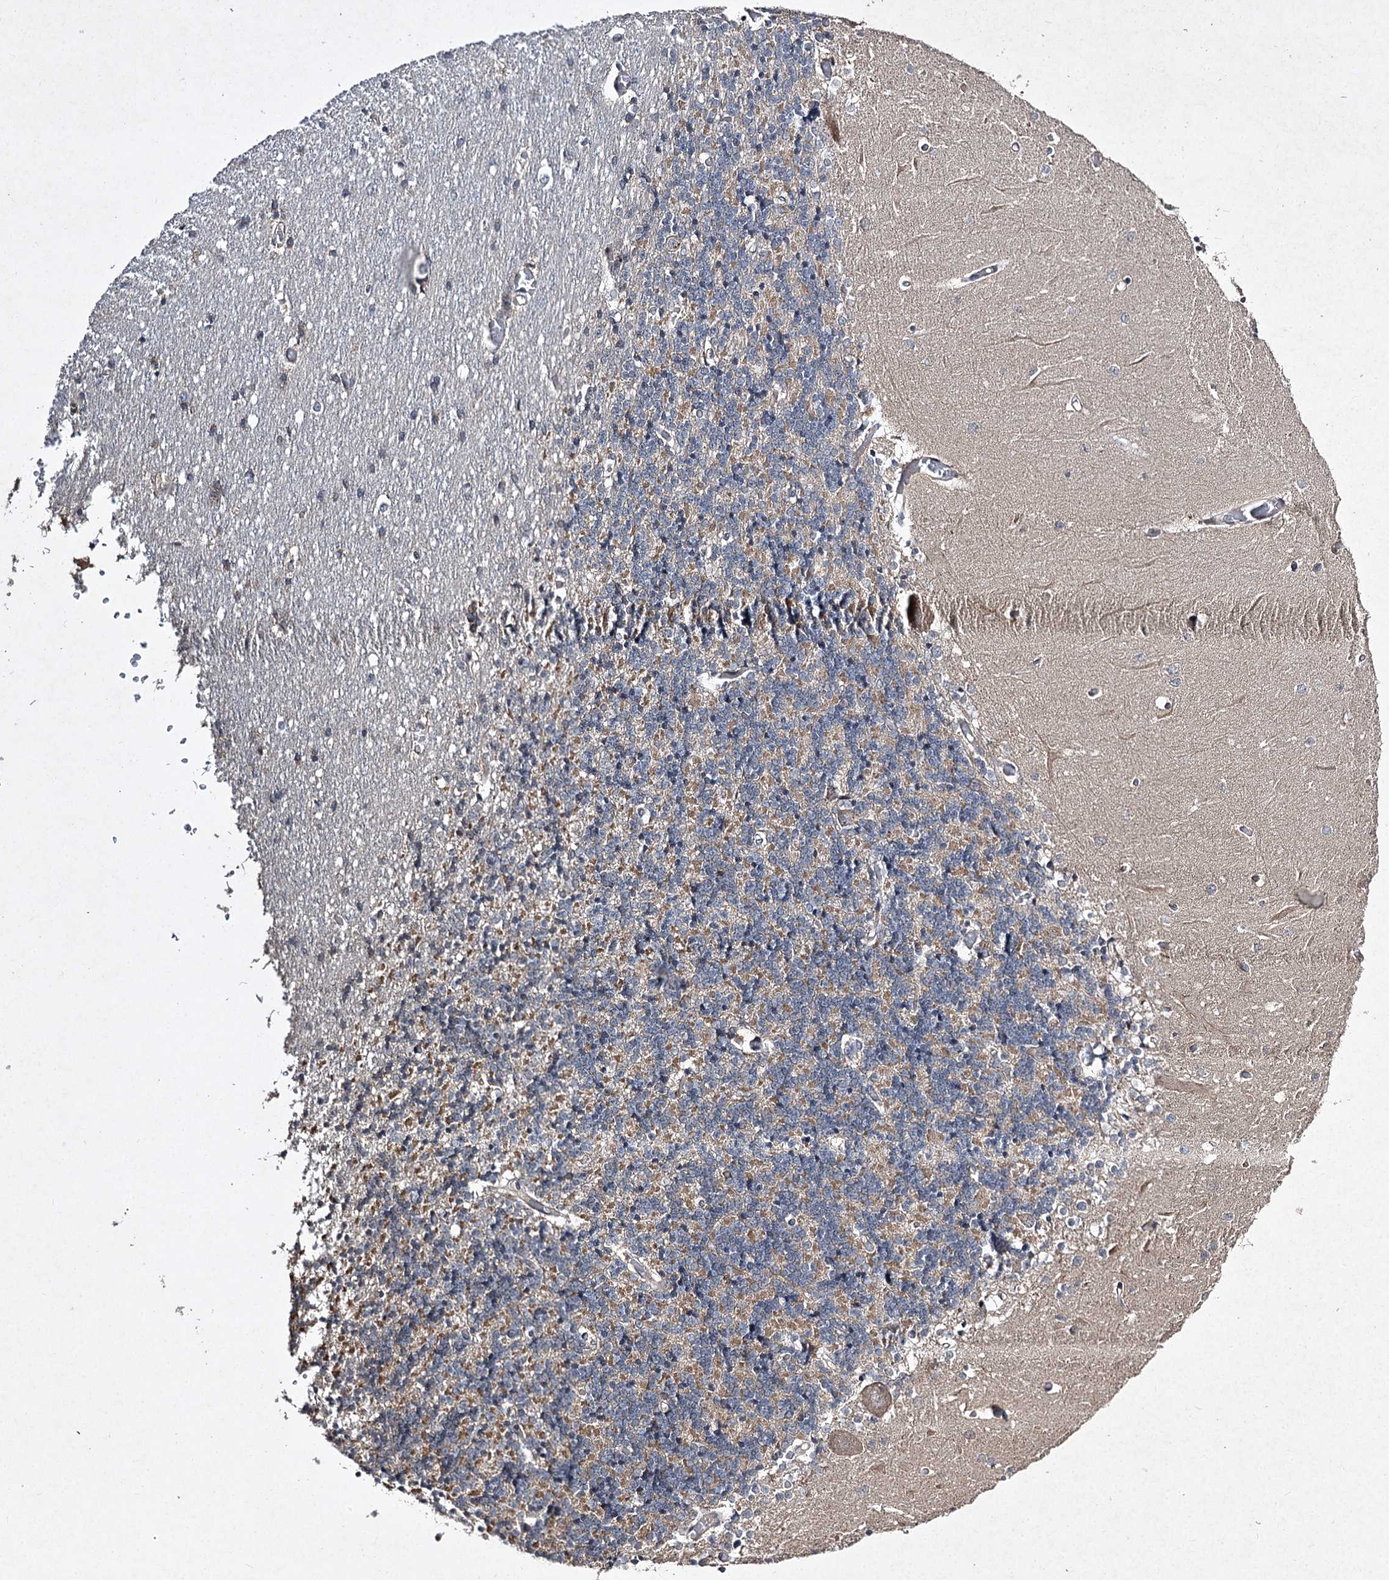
{"staining": {"intensity": "moderate", "quantity": "25%-75%", "location": "cytoplasmic/membranous"}, "tissue": "cerebellum", "cell_type": "Cells in granular layer", "image_type": "normal", "snomed": [{"axis": "morphology", "description": "Normal tissue, NOS"}, {"axis": "topography", "description": "Cerebellum"}], "caption": "Cells in granular layer display medium levels of moderate cytoplasmic/membranous expression in about 25%-75% of cells in benign human cerebellum.", "gene": "FANCL", "patient": {"sex": "male", "age": 37}}